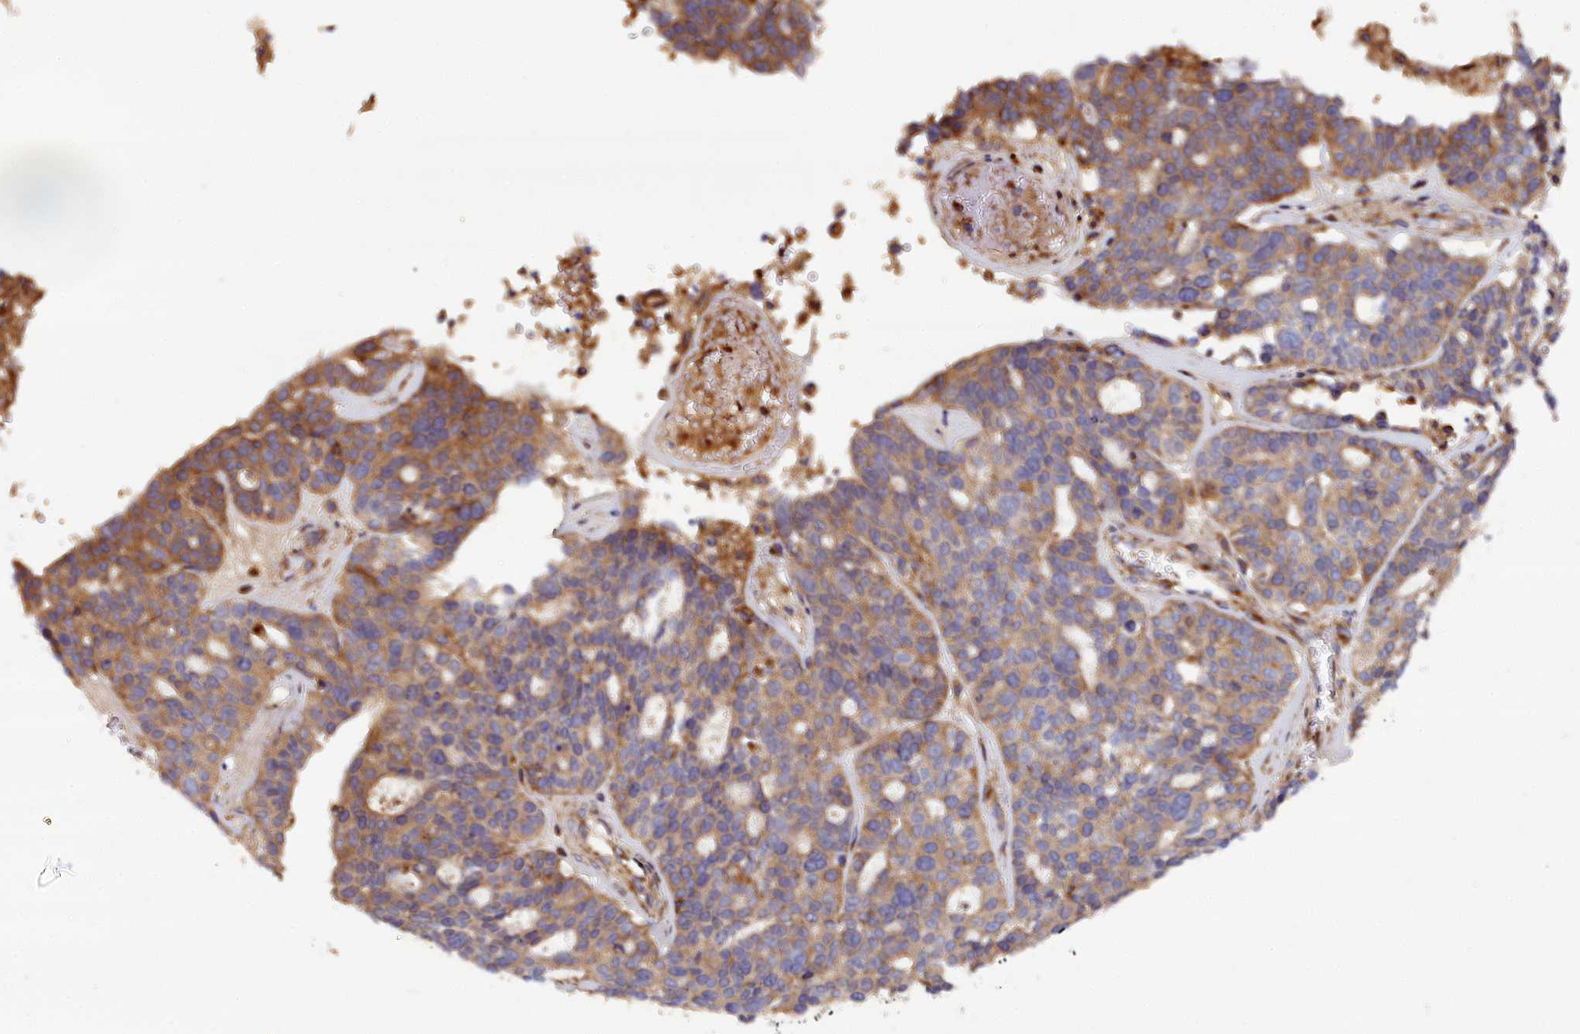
{"staining": {"intensity": "moderate", "quantity": ">75%", "location": "cytoplasmic/membranous"}, "tissue": "ovarian cancer", "cell_type": "Tumor cells", "image_type": "cancer", "snomed": [{"axis": "morphology", "description": "Cystadenocarcinoma, serous, NOS"}, {"axis": "topography", "description": "Ovary"}], "caption": "Approximately >75% of tumor cells in ovarian serous cystadenocarcinoma exhibit moderate cytoplasmic/membranous protein staining as visualized by brown immunohistochemical staining.", "gene": "LNPEP", "patient": {"sex": "female", "age": 59}}